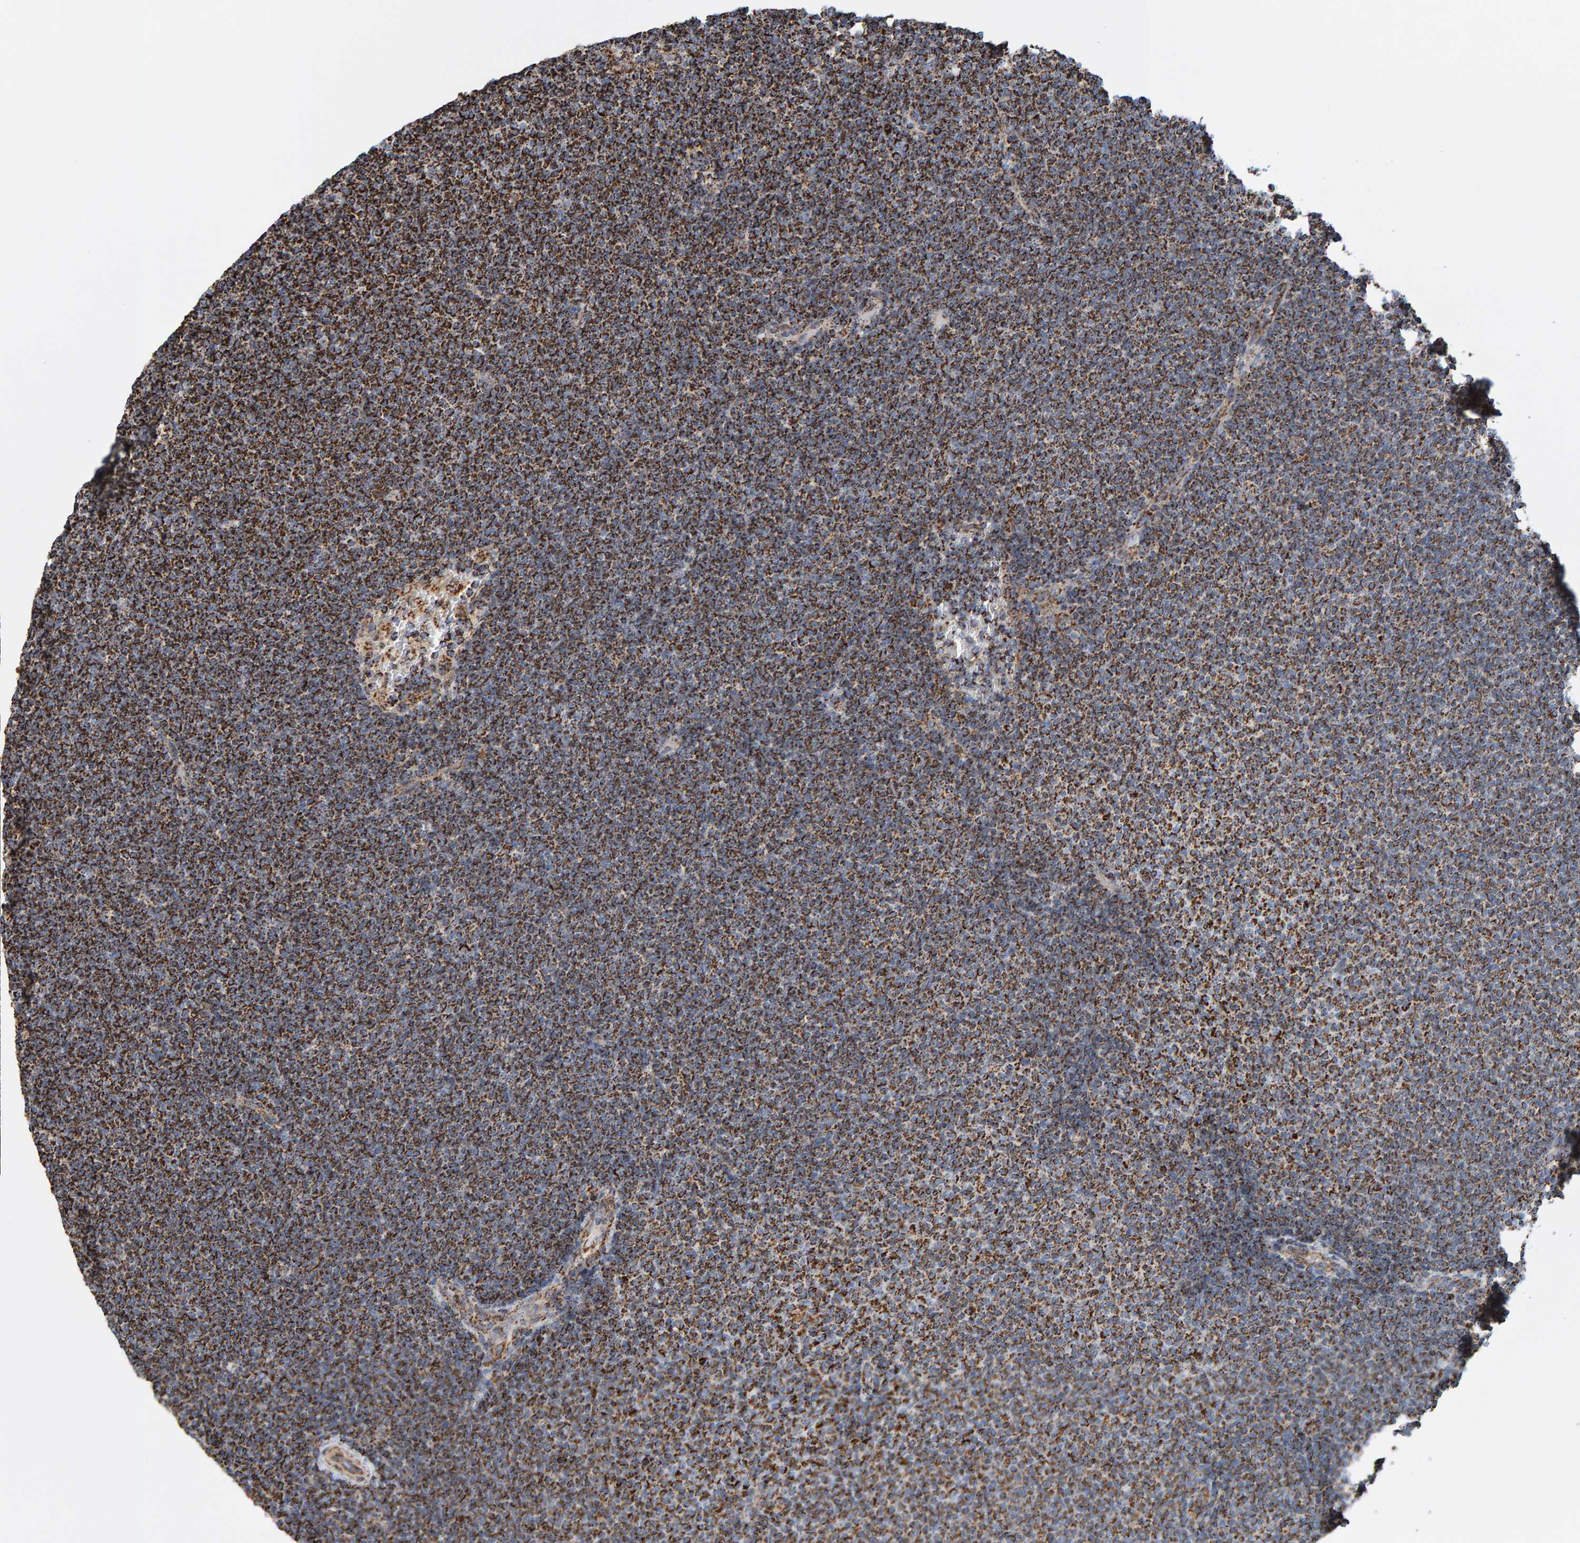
{"staining": {"intensity": "strong", "quantity": "25%-75%", "location": "cytoplasmic/membranous"}, "tissue": "lymphoma", "cell_type": "Tumor cells", "image_type": "cancer", "snomed": [{"axis": "morphology", "description": "Malignant lymphoma, non-Hodgkin's type, Low grade"}, {"axis": "topography", "description": "Lymph node"}], "caption": "This micrograph reveals IHC staining of lymphoma, with high strong cytoplasmic/membranous staining in approximately 25%-75% of tumor cells.", "gene": "MRPL45", "patient": {"sex": "female", "age": 53}}